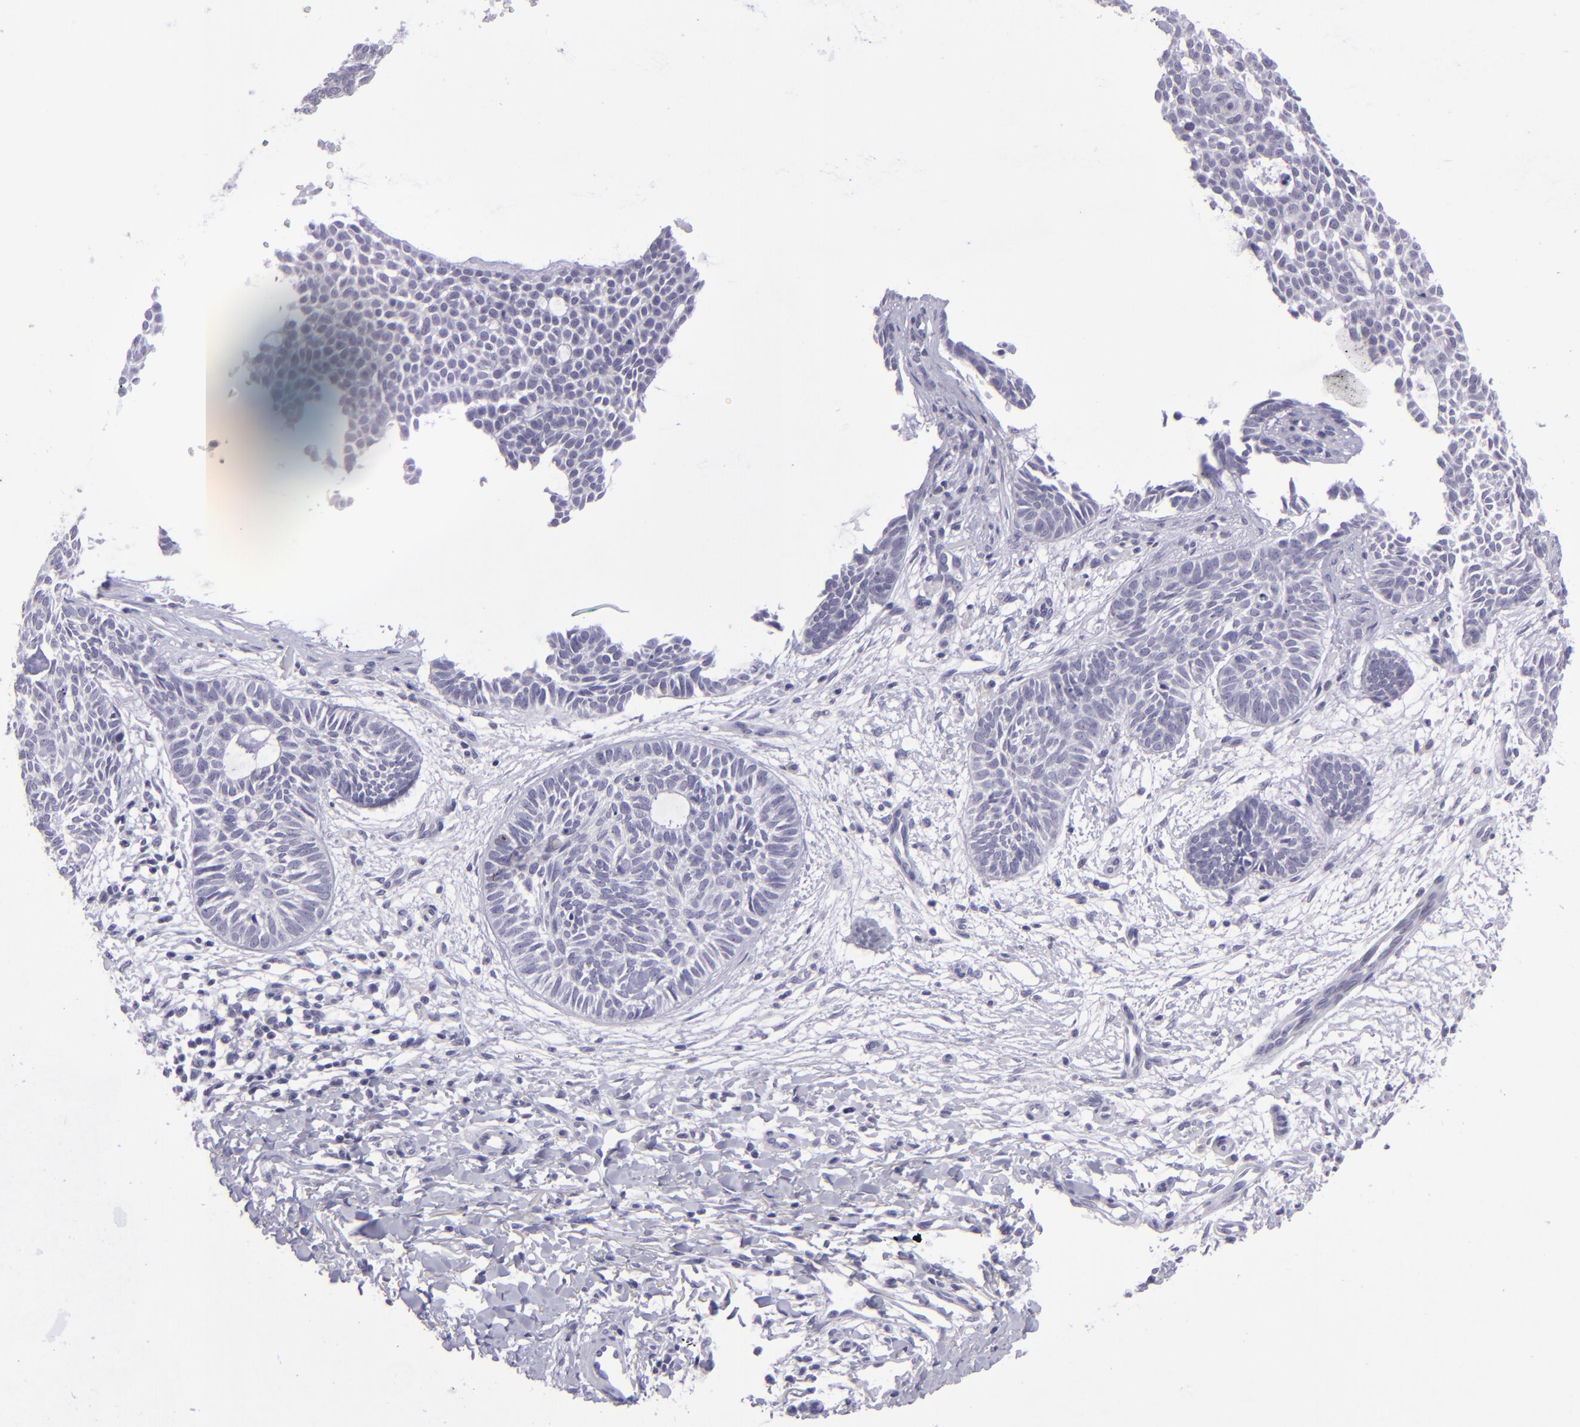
{"staining": {"intensity": "negative", "quantity": "none", "location": "none"}, "tissue": "skin cancer", "cell_type": "Tumor cells", "image_type": "cancer", "snomed": [{"axis": "morphology", "description": "Basal cell carcinoma"}, {"axis": "topography", "description": "Skin"}], "caption": "Human skin cancer (basal cell carcinoma) stained for a protein using immunohistochemistry (IHC) exhibits no staining in tumor cells.", "gene": "POU2F2", "patient": {"sex": "male", "age": 75}}